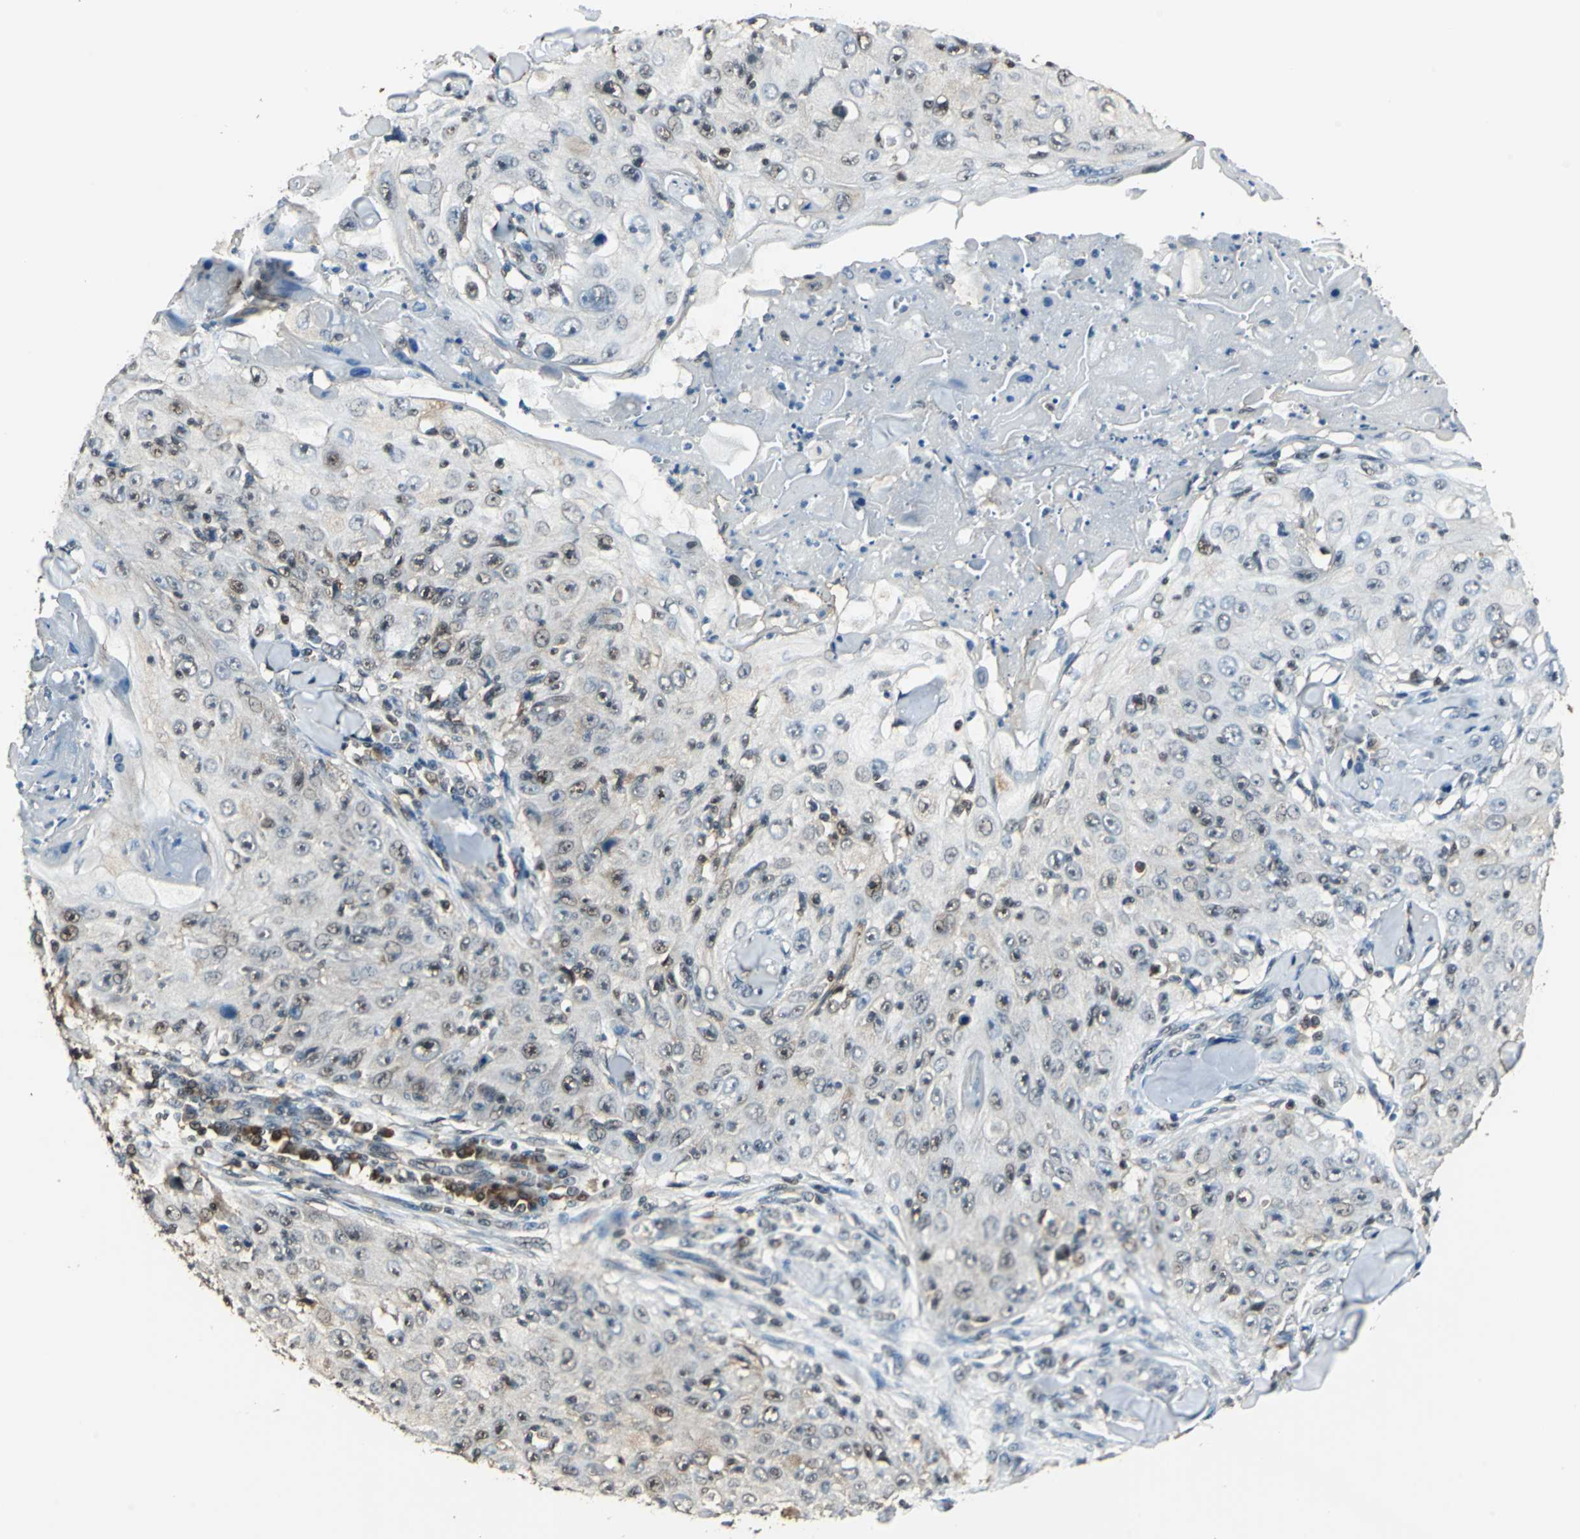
{"staining": {"intensity": "weak", "quantity": "25%-75%", "location": "cytoplasmic/membranous,nuclear"}, "tissue": "skin cancer", "cell_type": "Tumor cells", "image_type": "cancer", "snomed": [{"axis": "morphology", "description": "Squamous cell carcinoma, NOS"}, {"axis": "topography", "description": "Skin"}], "caption": "Skin cancer tissue reveals weak cytoplasmic/membranous and nuclear staining in about 25%-75% of tumor cells, visualized by immunohistochemistry. Nuclei are stained in blue.", "gene": "PSME1", "patient": {"sex": "male", "age": 86}}